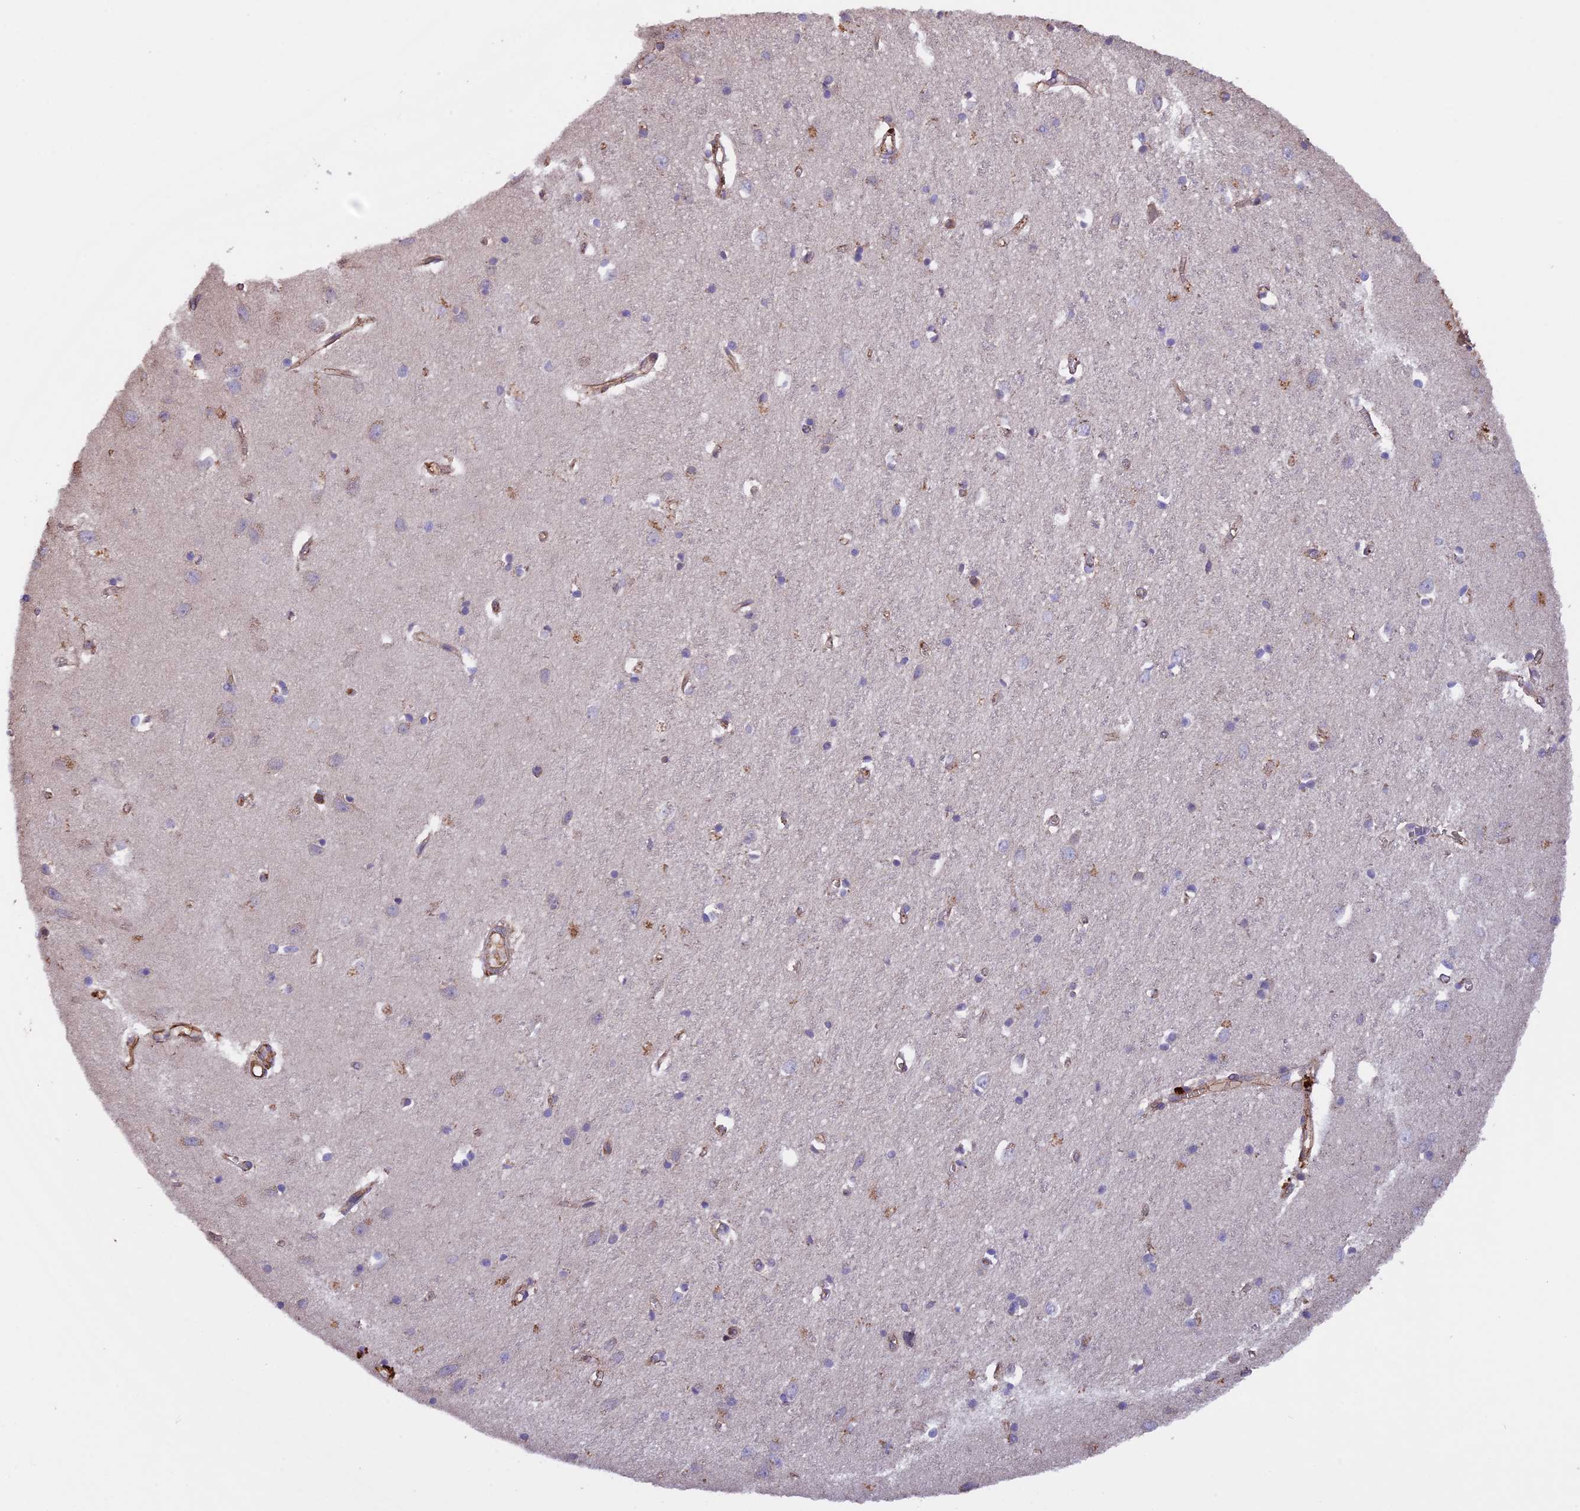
{"staining": {"intensity": "moderate", "quantity": ">75%", "location": "cytoplasmic/membranous"}, "tissue": "cerebral cortex", "cell_type": "Endothelial cells", "image_type": "normal", "snomed": [{"axis": "morphology", "description": "Normal tissue, NOS"}, {"axis": "topography", "description": "Cerebral cortex"}], "caption": "Immunohistochemical staining of unremarkable human cerebral cortex shows moderate cytoplasmic/membranous protein expression in approximately >75% of endothelial cells.", "gene": "GAS8", "patient": {"sex": "female", "age": 64}}